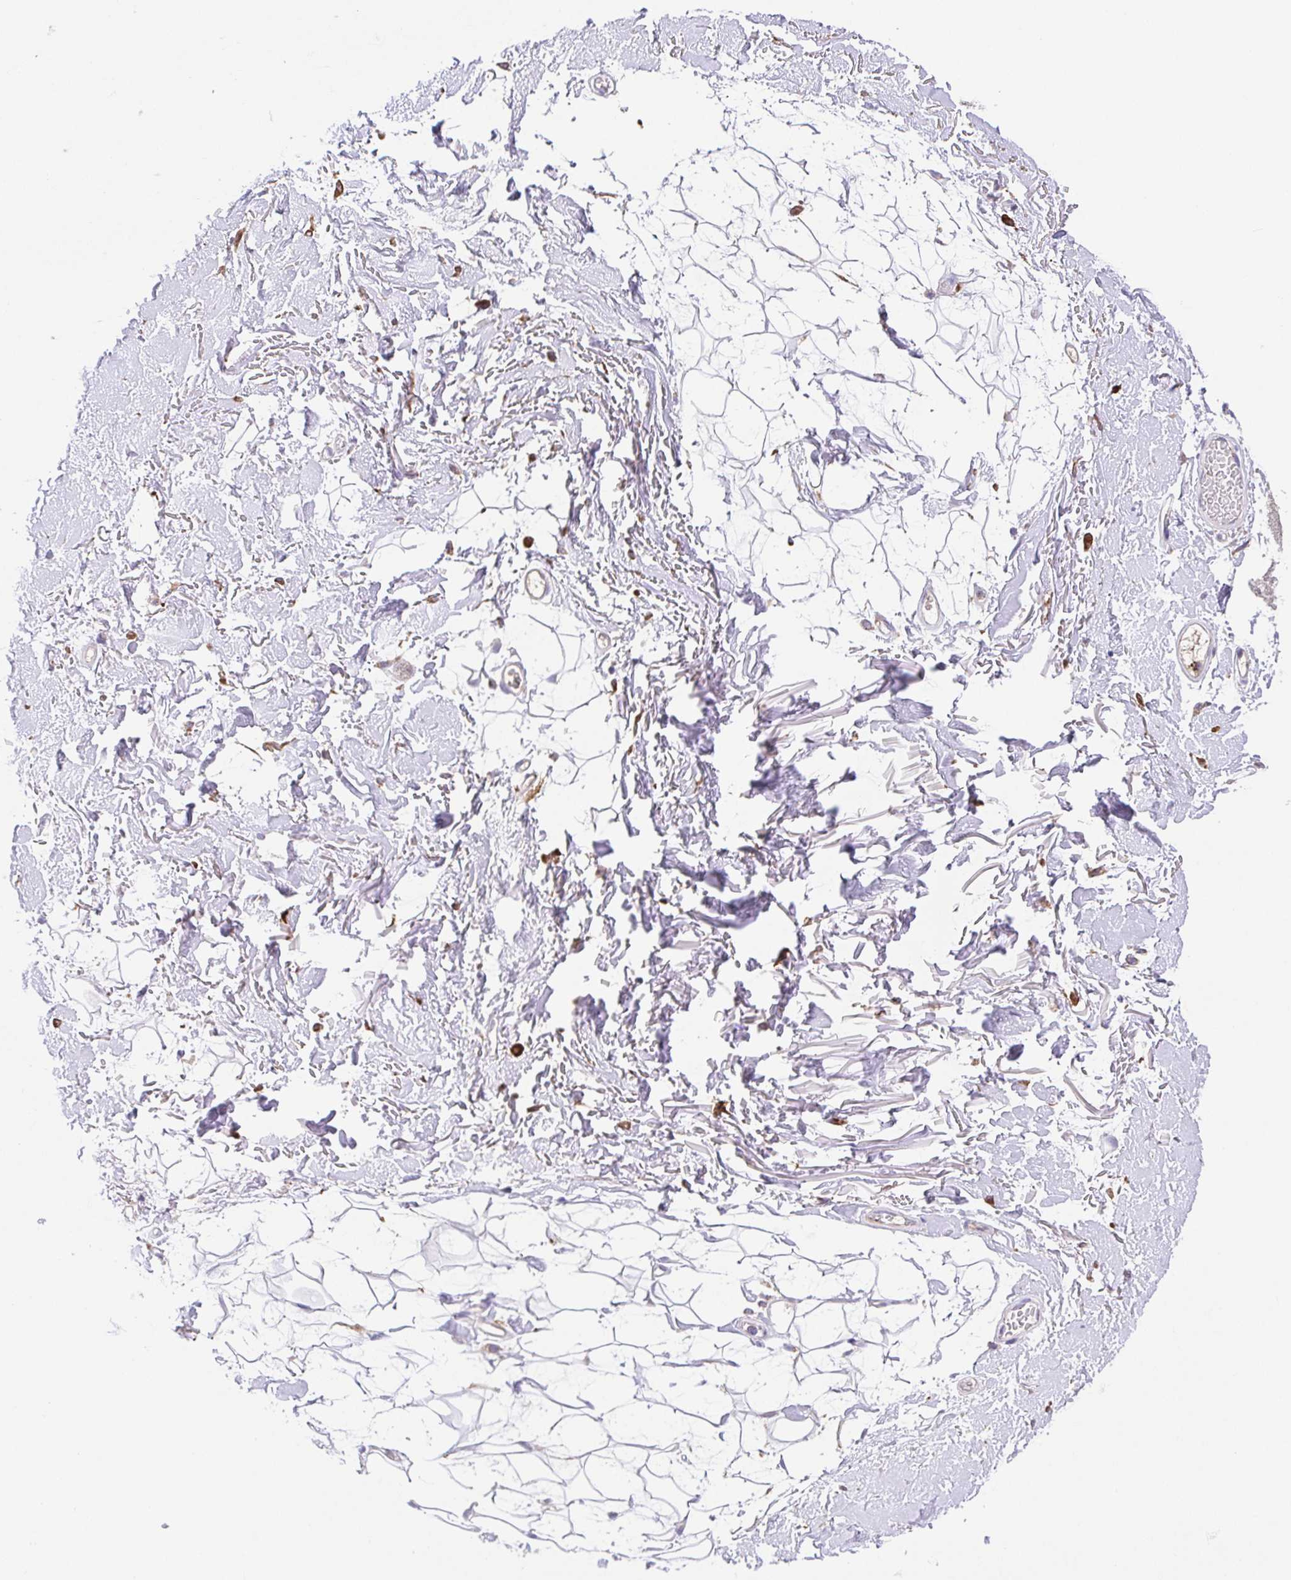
{"staining": {"intensity": "negative", "quantity": "none", "location": "none"}, "tissue": "adipose tissue", "cell_type": "Adipocytes", "image_type": "normal", "snomed": [{"axis": "morphology", "description": "Normal tissue, NOS"}, {"axis": "topography", "description": "Anal"}, {"axis": "topography", "description": "Peripheral nerve tissue"}], "caption": "Immunohistochemistry (IHC) of benign adipose tissue reveals no positivity in adipocytes.", "gene": "SLC13A1", "patient": {"sex": "male", "age": 78}}